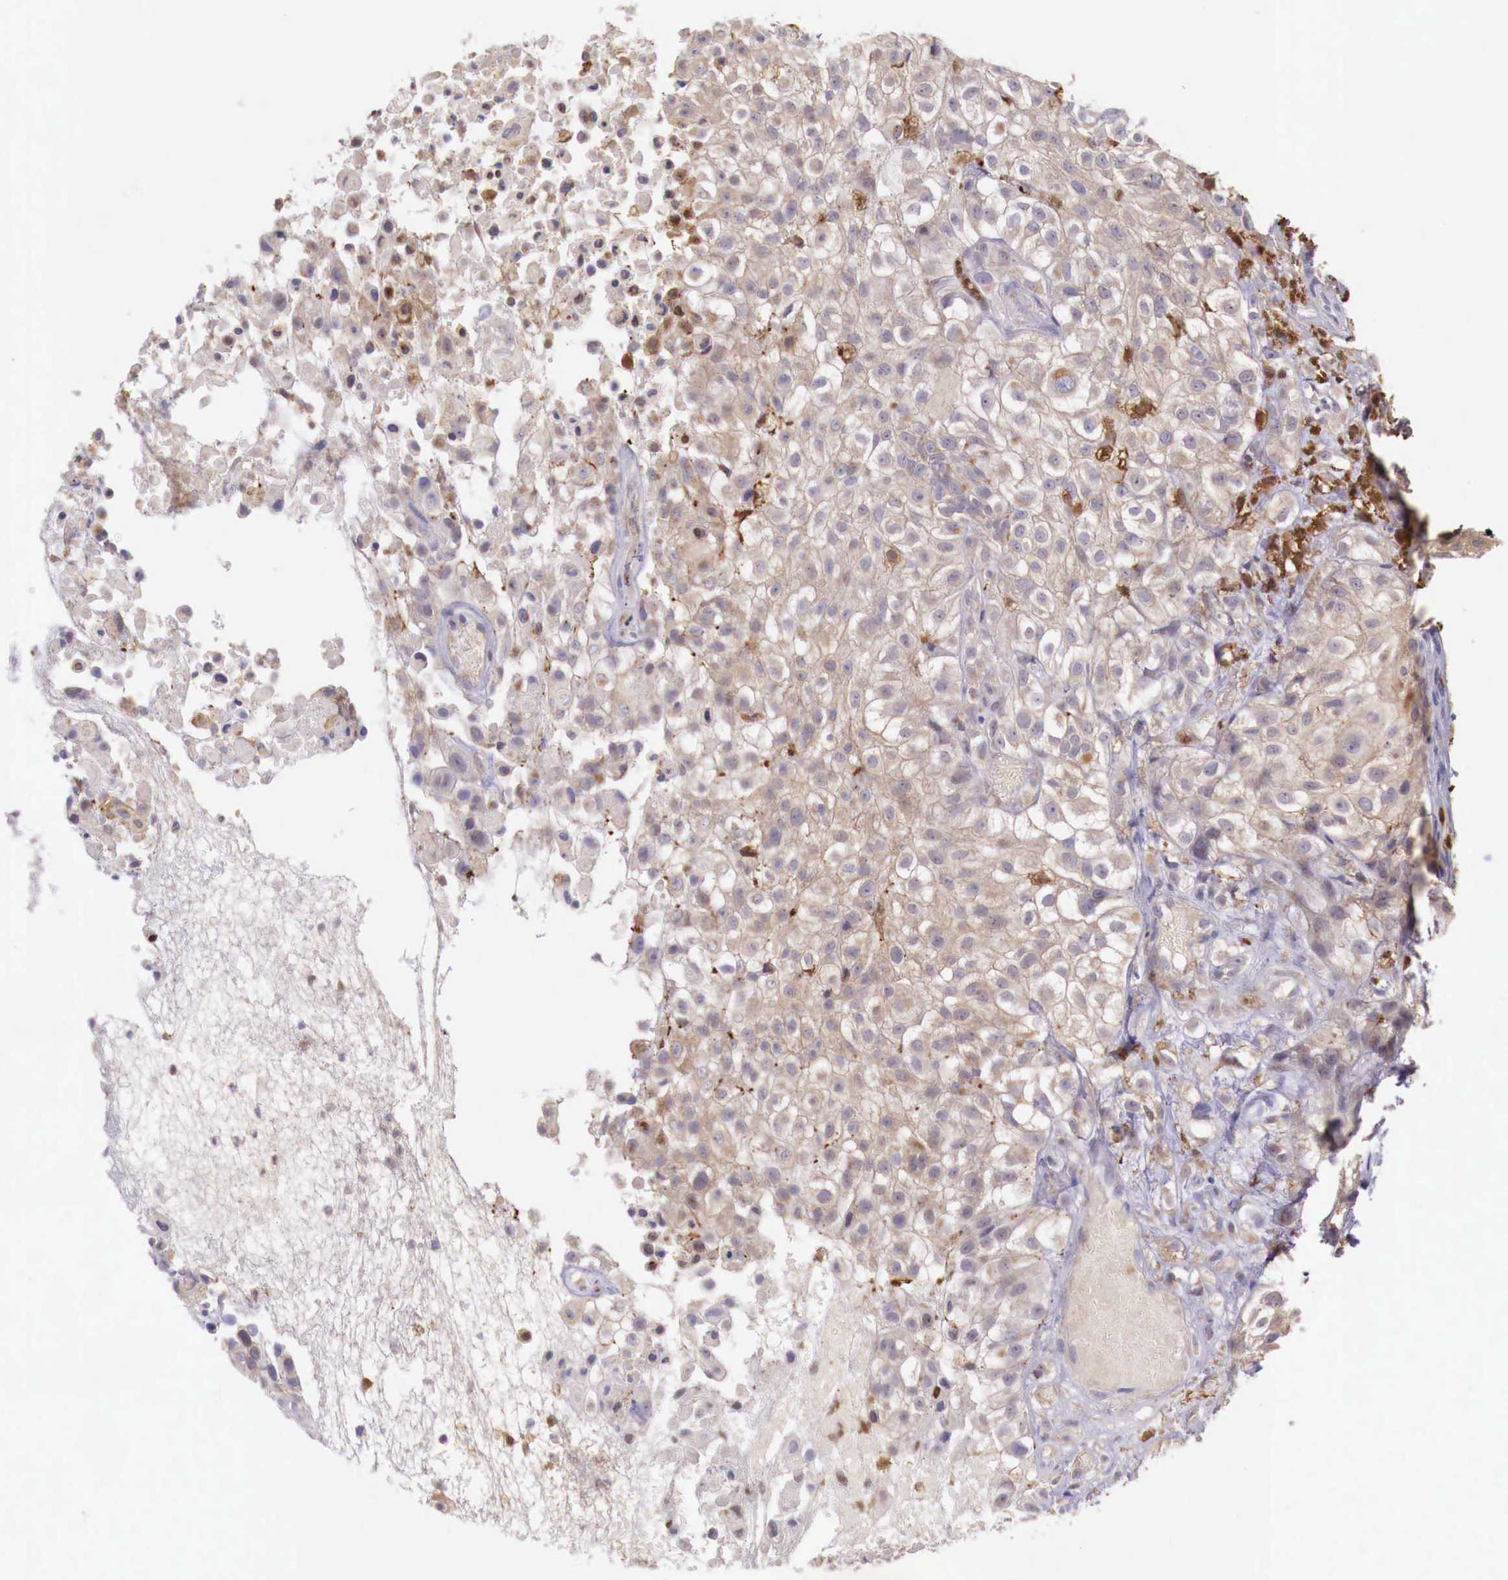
{"staining": {"intensity": "weak", "quantity": ">75%", "location": "cytoplasmic/membranous"}, "tissue": "urothelial cancer", "cell_type": "Tumor cells", "image_type": "cancer", "snomed": [{"axis": "morphology", "description": "Urothelial carcinoma, High grade"}, {"axis": "topography", "description": "Urinary bladder"}], "caption": "Immunohistochemical staining of high-grade urothelial carcinoma displays weak cytoplasmic/membranous protein expression in about >75% of tumor cells.", "gene": "GAB2", "patient": {"sex": "male", "age": 56}}